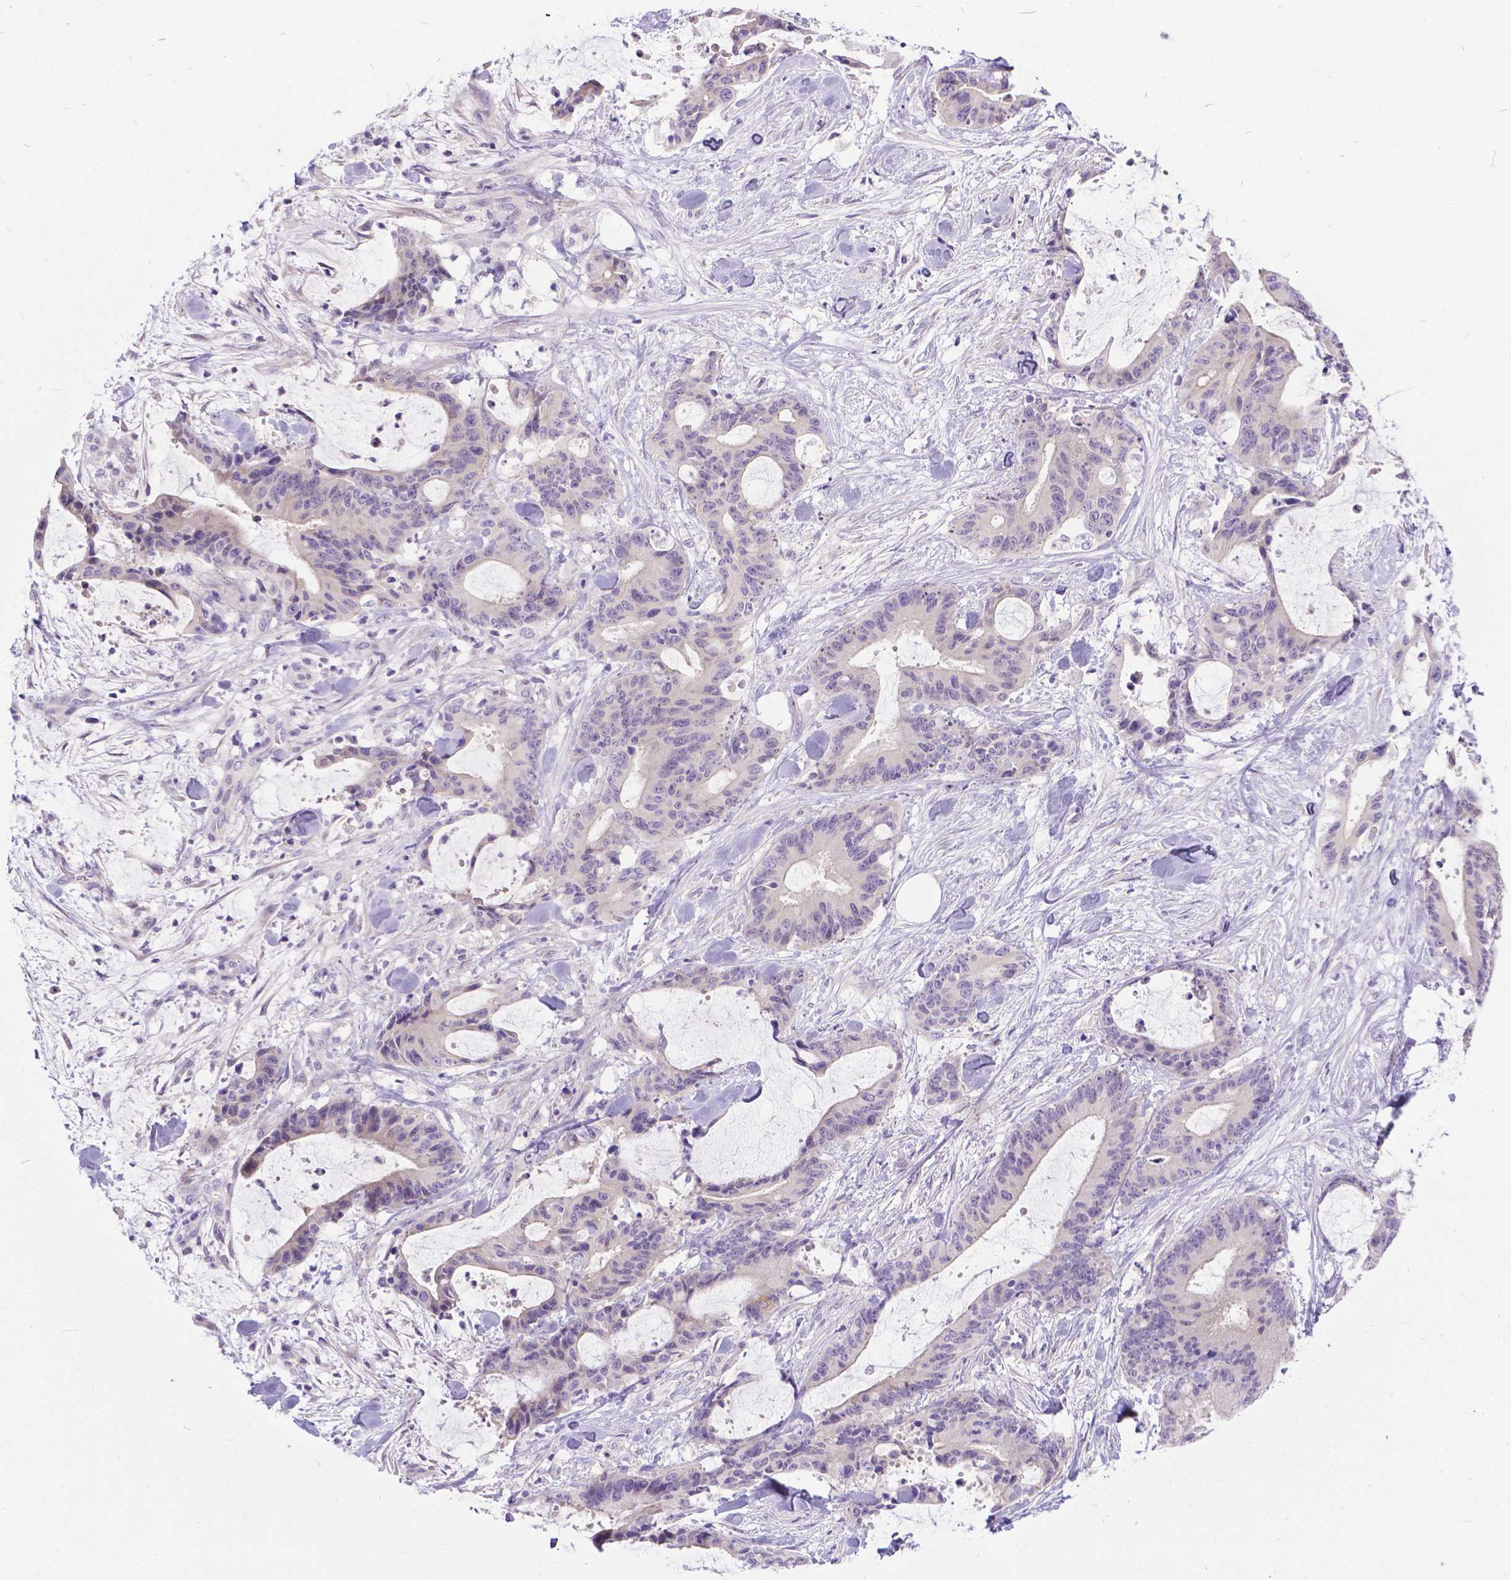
{"staining": {"intensity": "negative", "quantity": "none", "location": "none"}, "tissue": "liver cancer", "cell_type": "Tumor cells", "image_type": "cancer", "snomed": [{"axis": "morphology", "description": "Cholangiocarcinoma"}, {"axis": "topography", "description": "Liver"}], "caption": "This is an immunohistochemistry histopathology image of liver cancer (cholangiocarcinoma). There is no expression in tumor cells.", "gene": "TTLL6", "patient": {"sex": "female", "age": 73}}